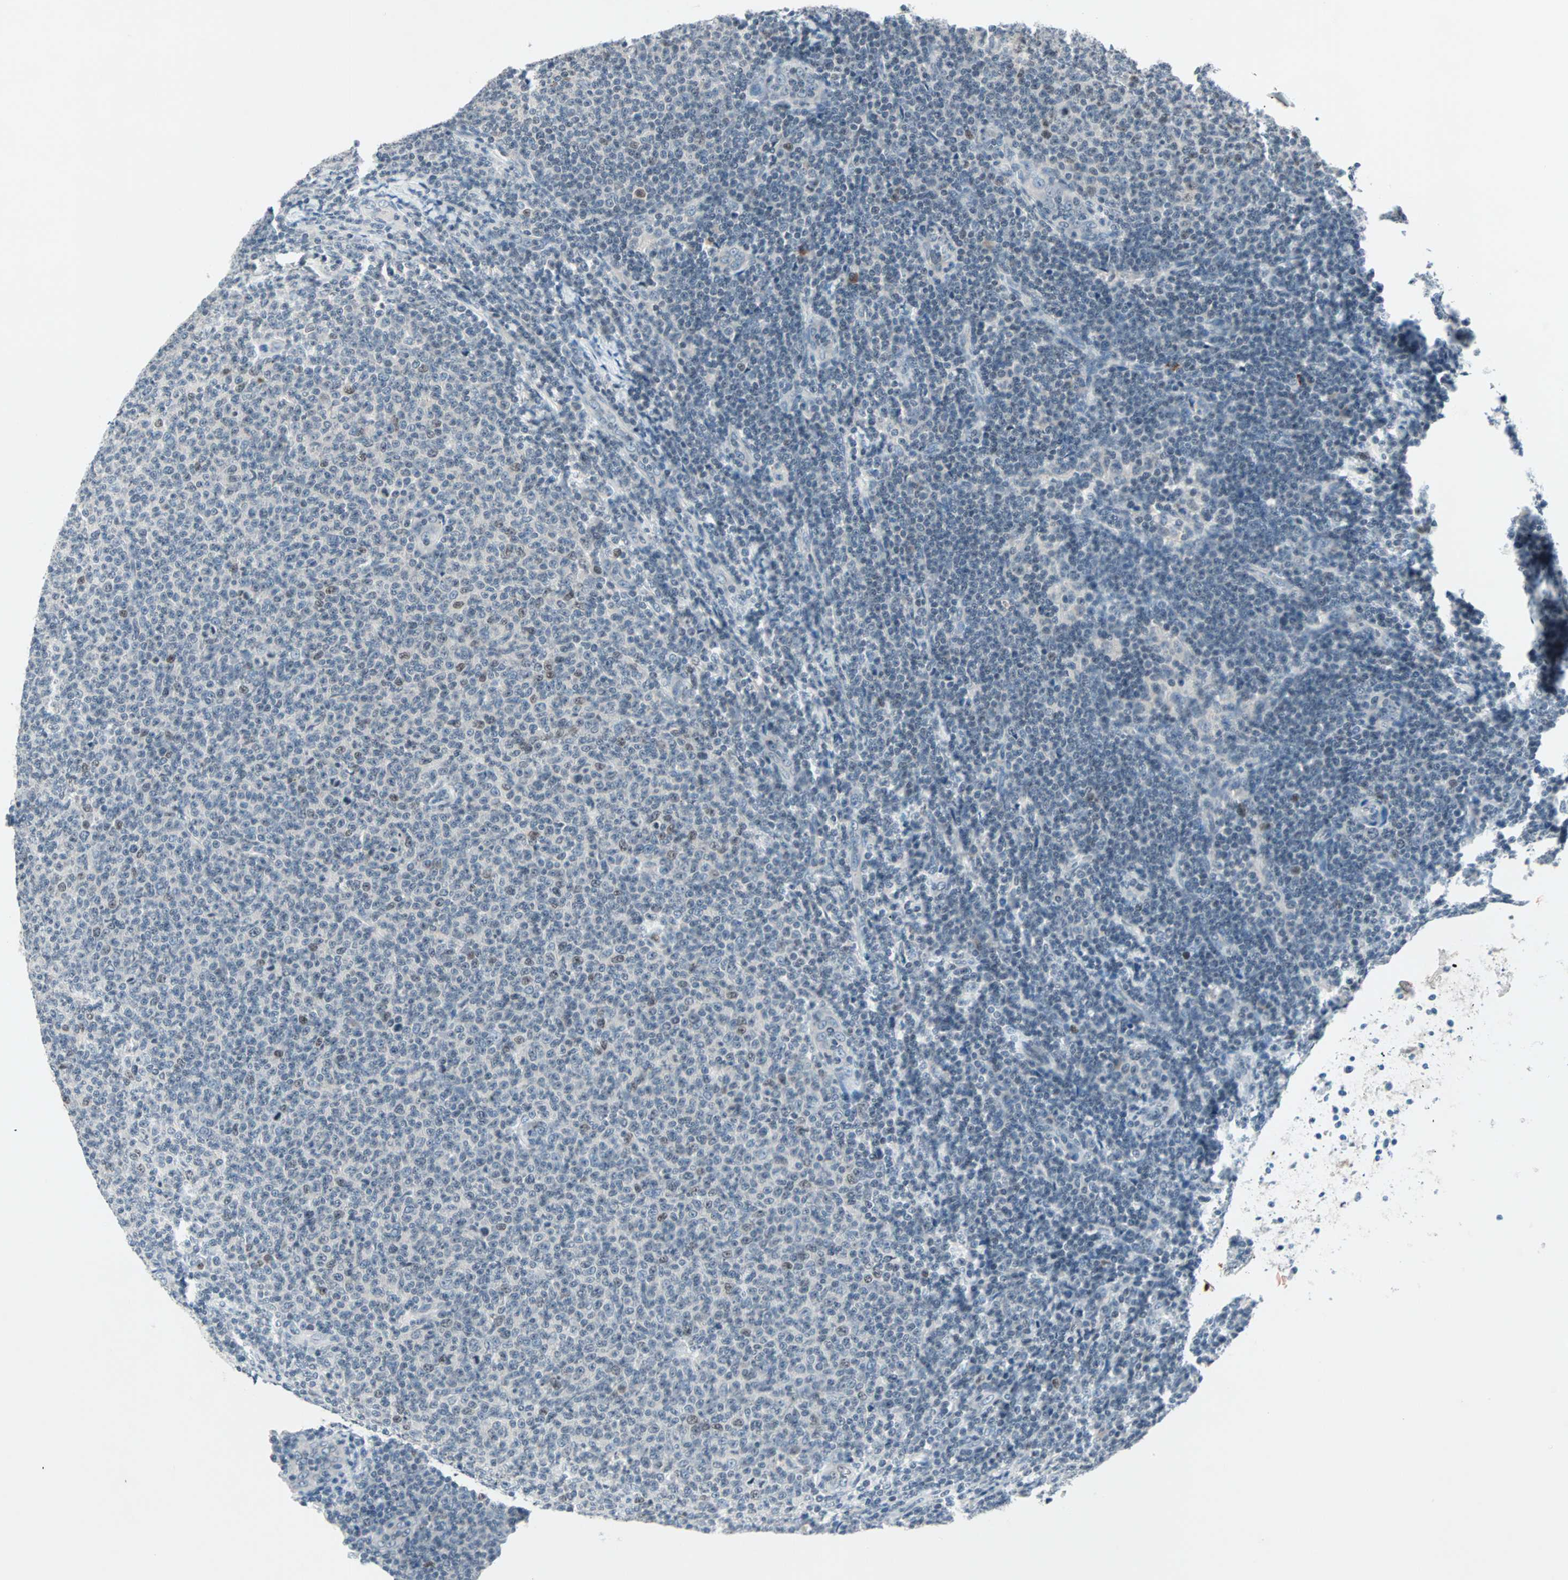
{"staining": {"intensity": "weak", "quantity": "<25%", "location": "nuclear"}, "tissue": "lymphoma", "cell_type": "Tumor cells", "image_type": "cancer", "snomed": [{"axis": "morphology", "description": "Malignant lymphoma, non-Hodgkin's type, Low grade"}, {"axis": "topography", "description": "Lymph node"}], "caption": "Tumor cells are negative for protein expression in human malignant lymphoma, non-Hodgkin's type (low-grade). (Brightfield microscopy of DAB IHC at high magnification).", "gene": "CCNE2", "patient": {"sex": "male", "age": 66}}